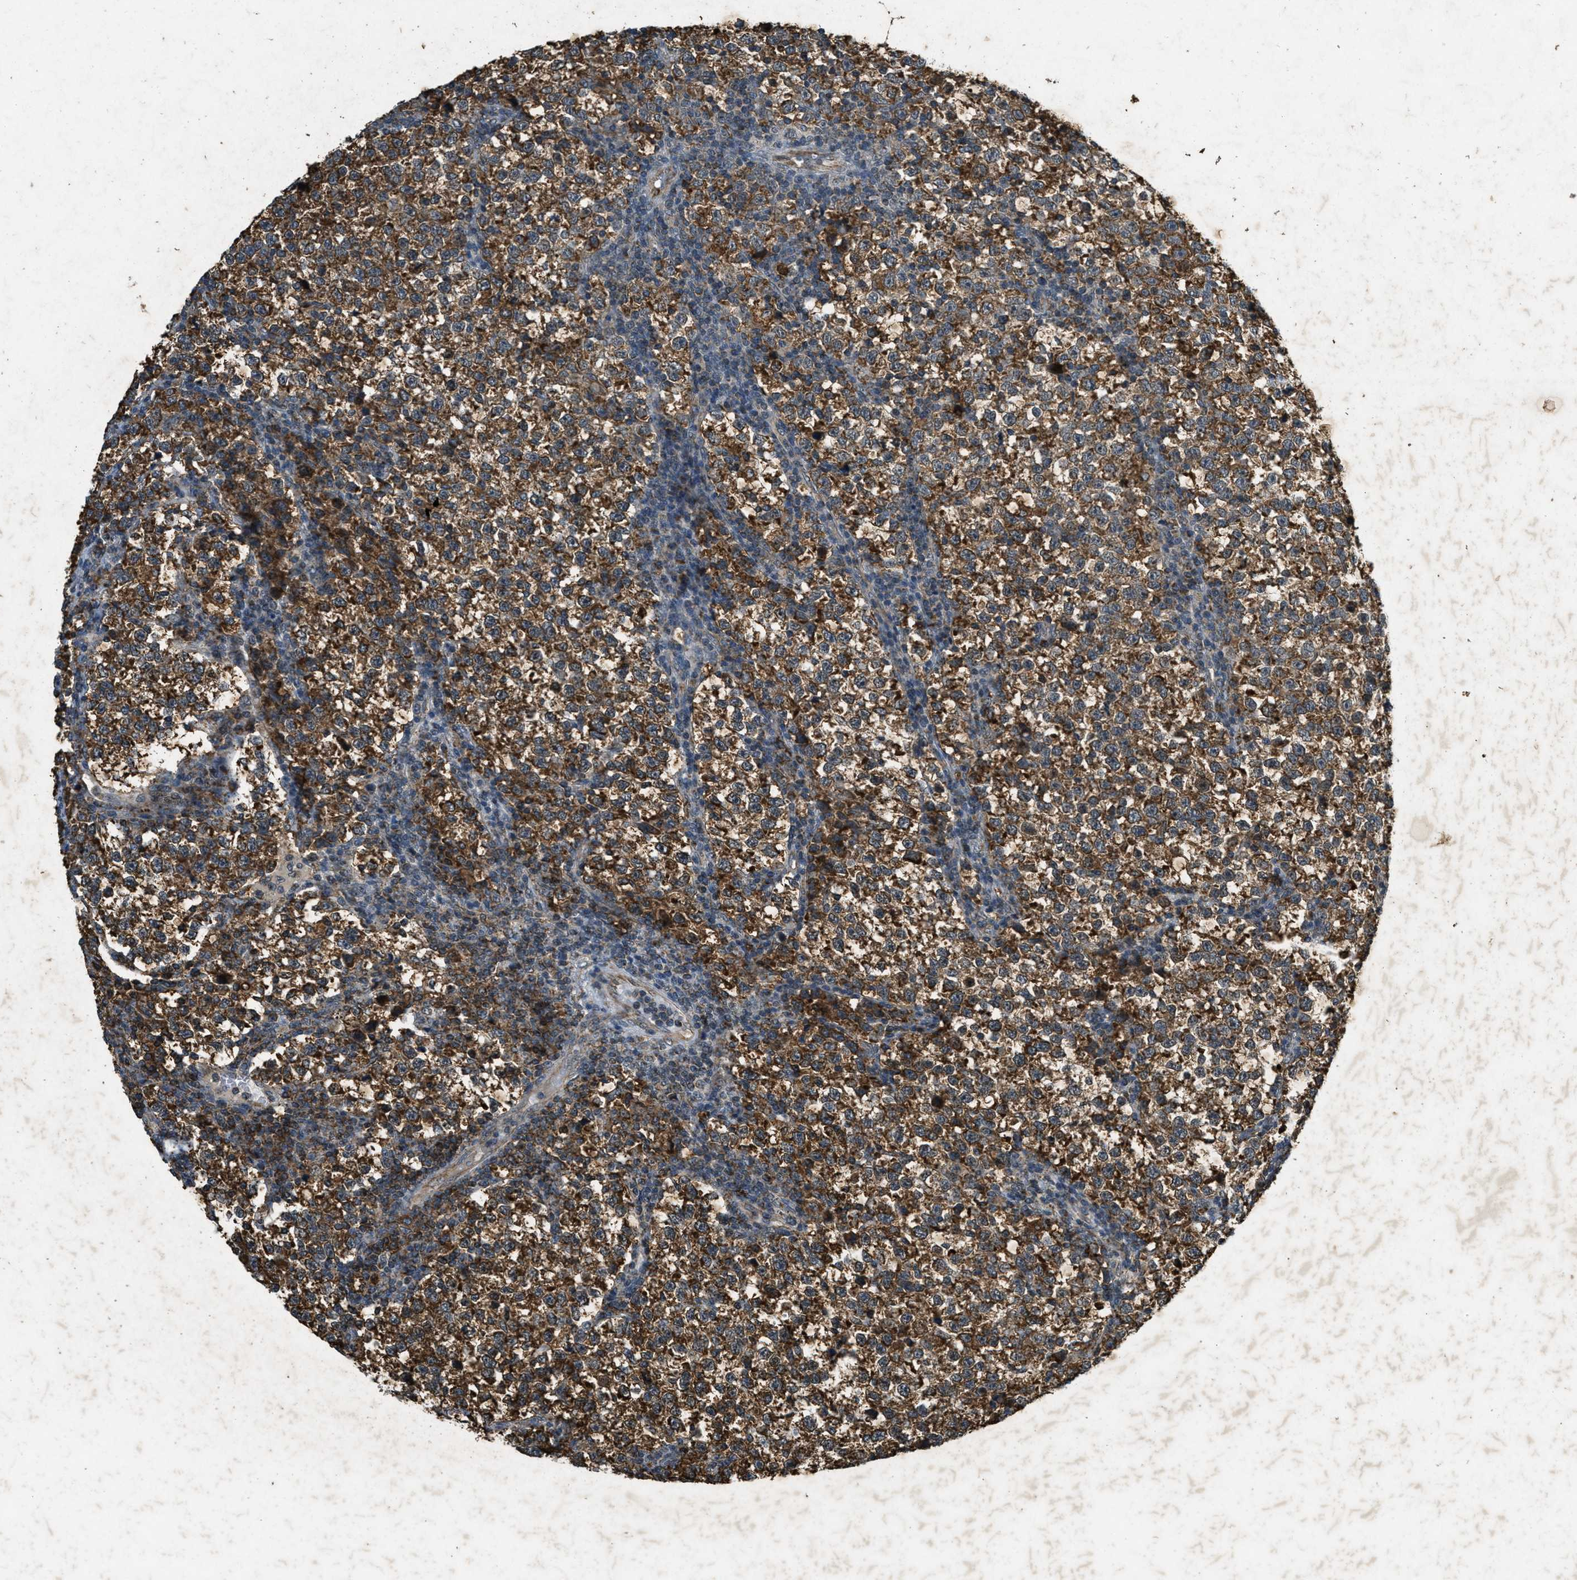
{"staining": {"intensity": "strong", "quantity": ">75%", "location": "cytoplasmic/membranous"}, "tissue": "testis cancer", "cell_type": "Tumor cells", "image_type": "cancer", "snomed": [{"axis": "morphology", "description": "Normal tissue, NOS"}, {"axis": "morphology", "description": "Seminoma, NOS"}, {"axis": "topography", "description": "Testis"}], "caption": "Strong cytoplasmic/membranous protein positivity is appreciated in about >75% of tumor cells in testis cancer (seminoma).", "gene": "PPP1R15A", "patient": {"sex": "male", "age": 43}}